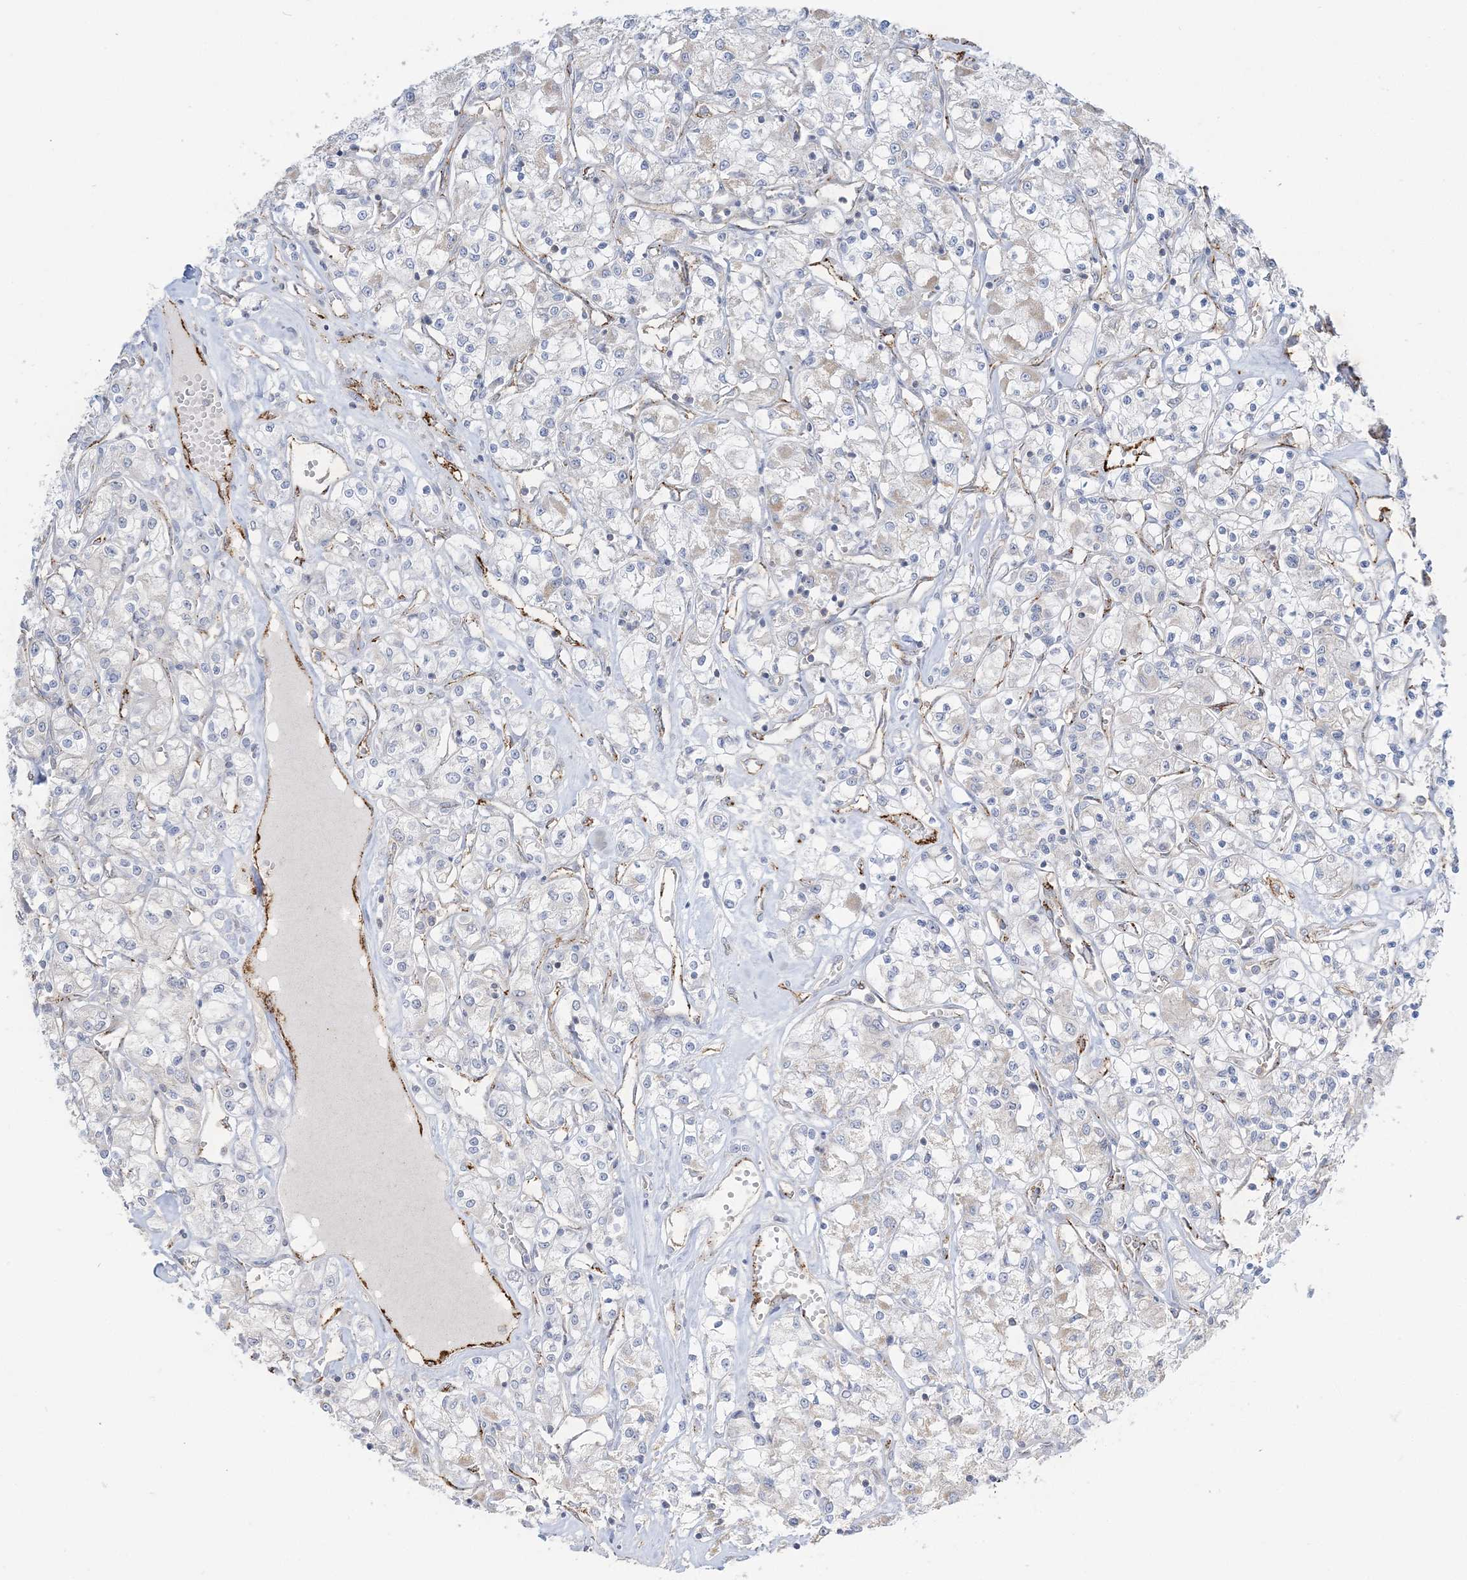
{"staining": {"intensity": "negative", "quantity": "none", "location": "none"}, "tissue": "renal cancer", "cell_type": "Tumor cells", "image_type": "cancer", "snomed": [{"axis": "morphology", "description": "Adenocarcinoma, NOS"}, {"axis": "topography", "description": "Kidney"}], "caption": "This is an immunohistochemistry (IHC) image of human renal adenocarcinoma. There is no staining in tumor cells.", "gene": "INPP1", "patient": {"sex": "female", "age": 59}}